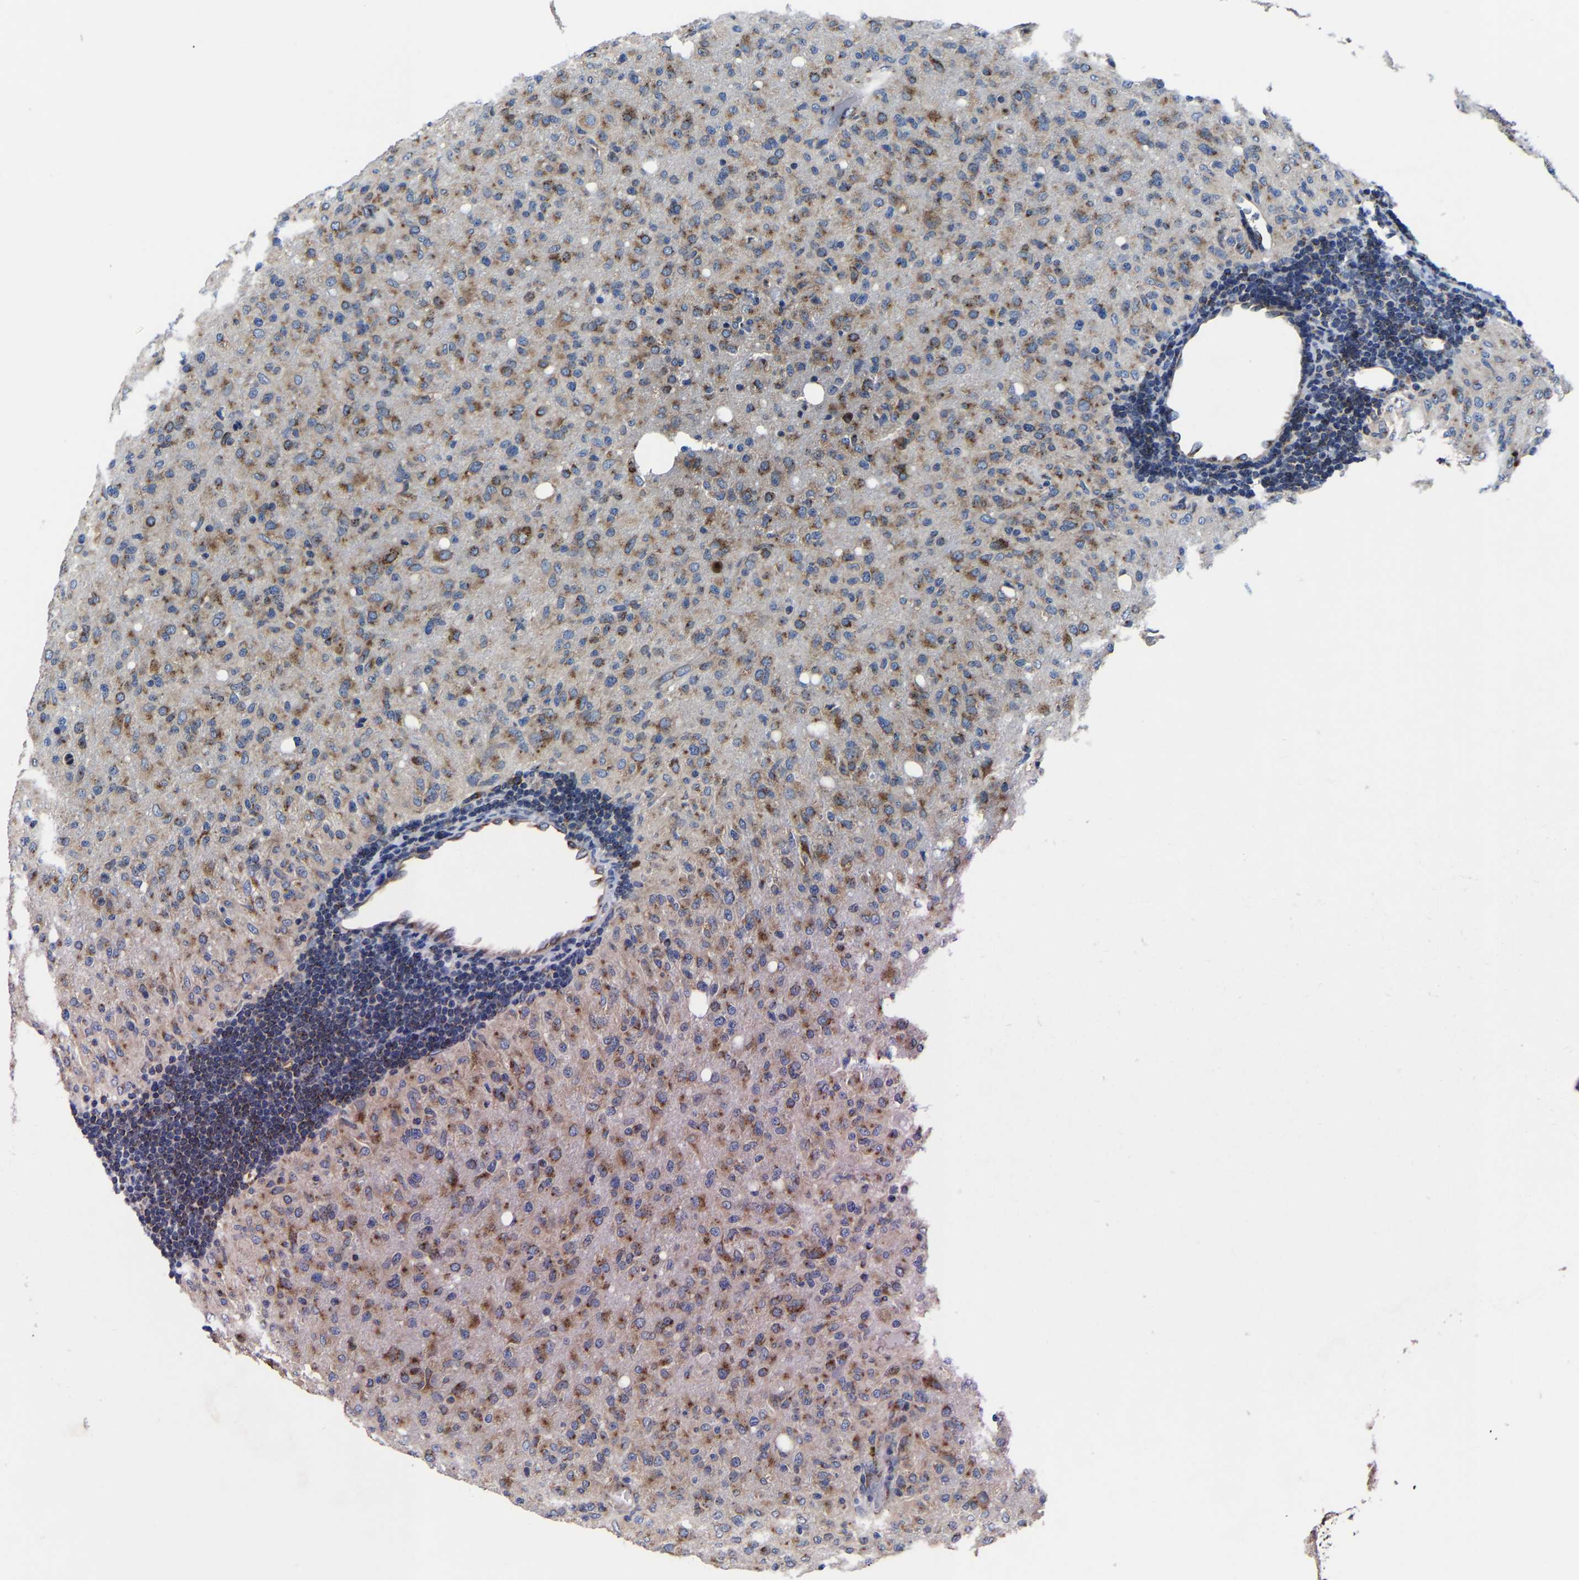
{"staining": {"intensity": "moderate", "quantity": "25%-75%", "location": "cytoplasmic/membranous"}, "tissue": "glioma", "cell_type": "Tumor cells", "image_type": "cancer", "snomed": [{"axis": "morphology", "description": "Glioma, malignant, High grade"}, {"axis": "topography", "description": "Brain"}], "caption": "An immunohistochemistry (IHC) photomicrograph of tumor tissue is shown. Protein staining in brown highlights moderate cytoplasmic/membranous positivity in malignant glioma (high-grade) within tumor cells.", "gene": "EBAG9", "patient": {"sex": "female", "age": 57}}